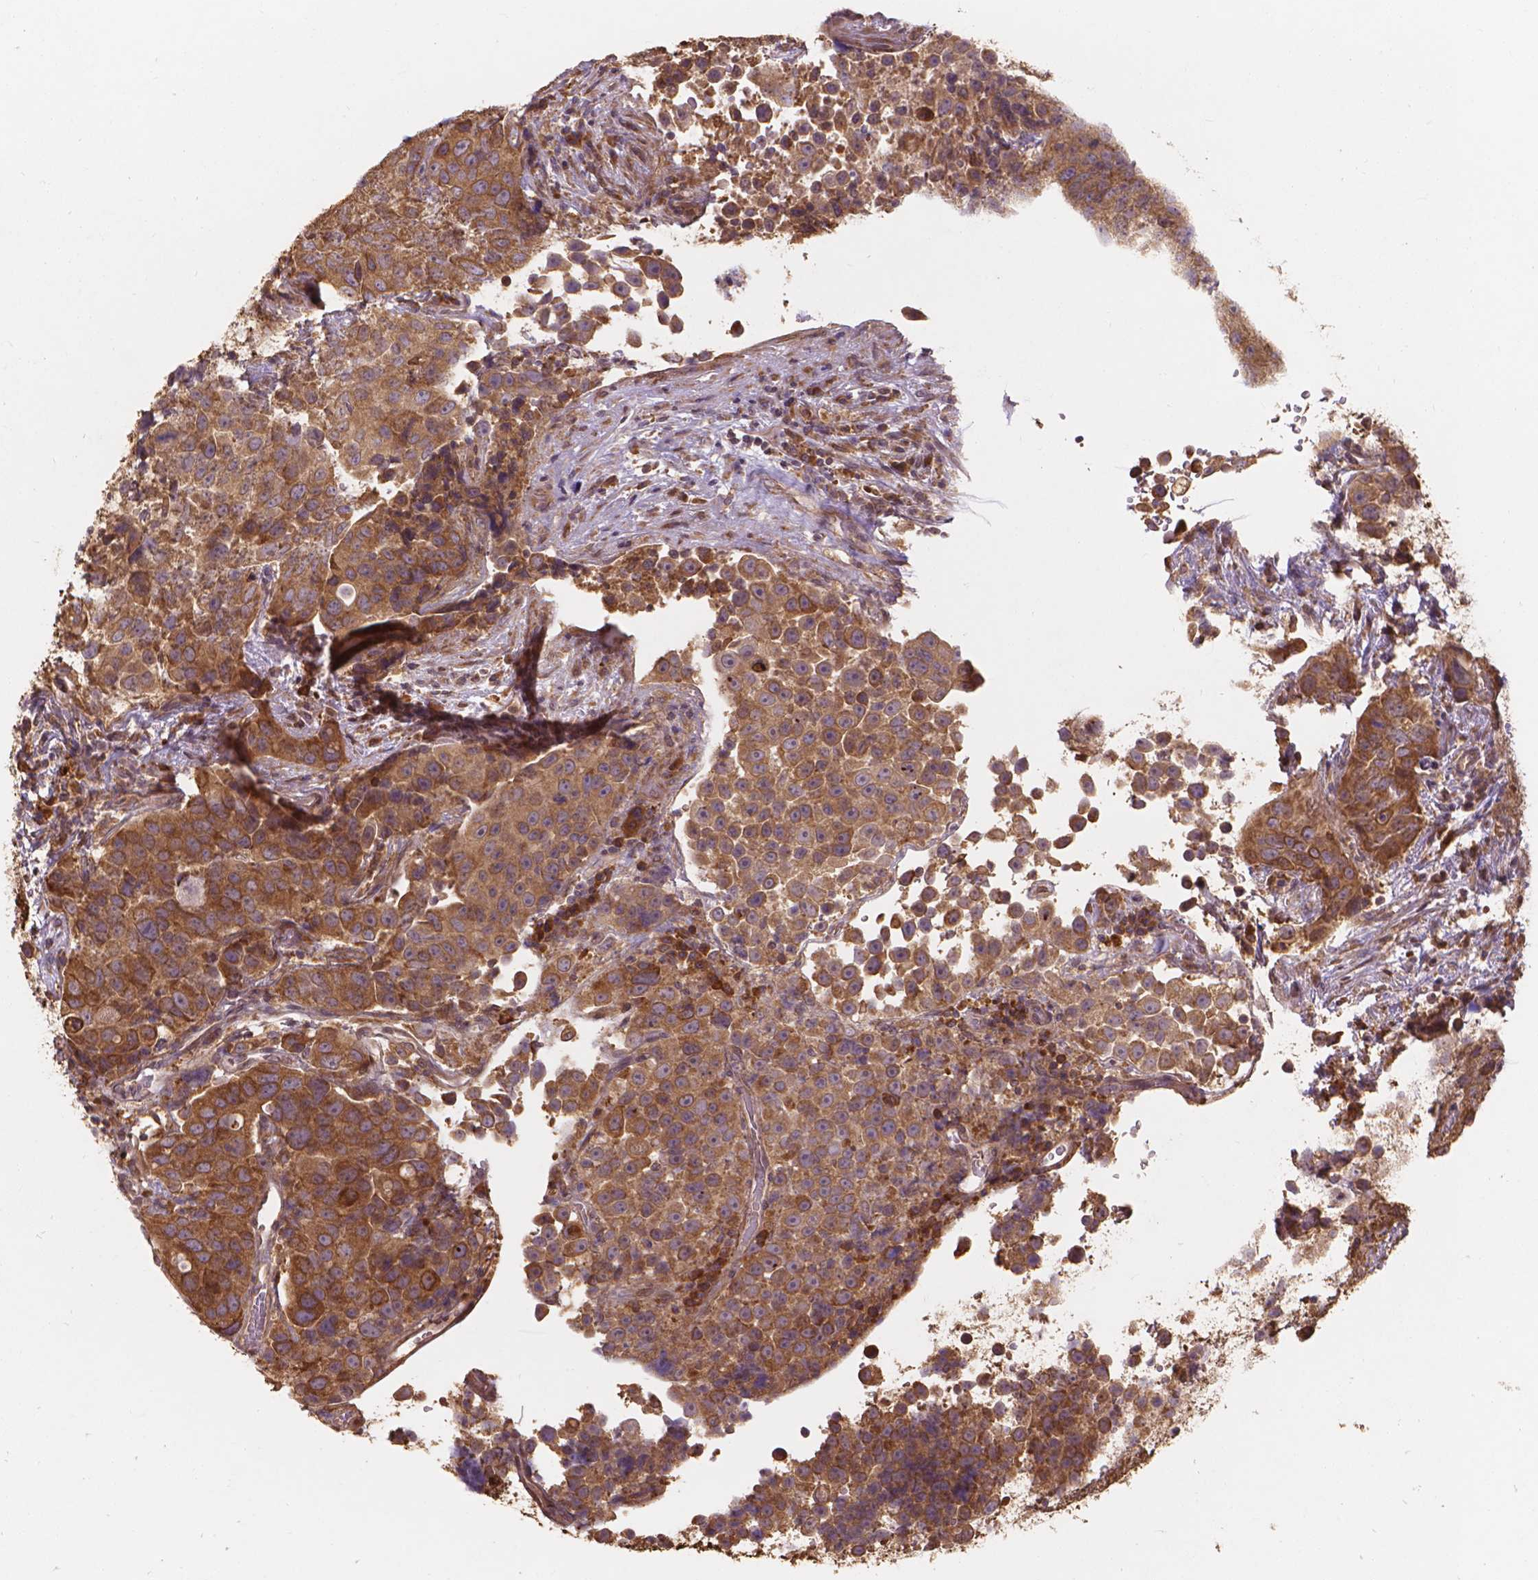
{"staining": {"intensity": "moderate", "quantity": ">75%", "location": "cytoplasmic/membranous"}, "tissue": "urothelial cancer", "cell_type": "Tumor cells", "image_type": "cancer", "snomed": [{"axis": "morphology", "description": "Urothelial carcinoma, NOS"}, {"axis": "topography", "description": "Urinary bladder"}], "caption": "A medium amount of moderate cytoplasmic/membranous expression is present in approximately >75% of tumor cells in urothelial cancer tissue. The protein is shown in brown color, while the nuclei are stained blue.", "gene": "TAB2", "patient": {"sex": "male", "age": 52}}